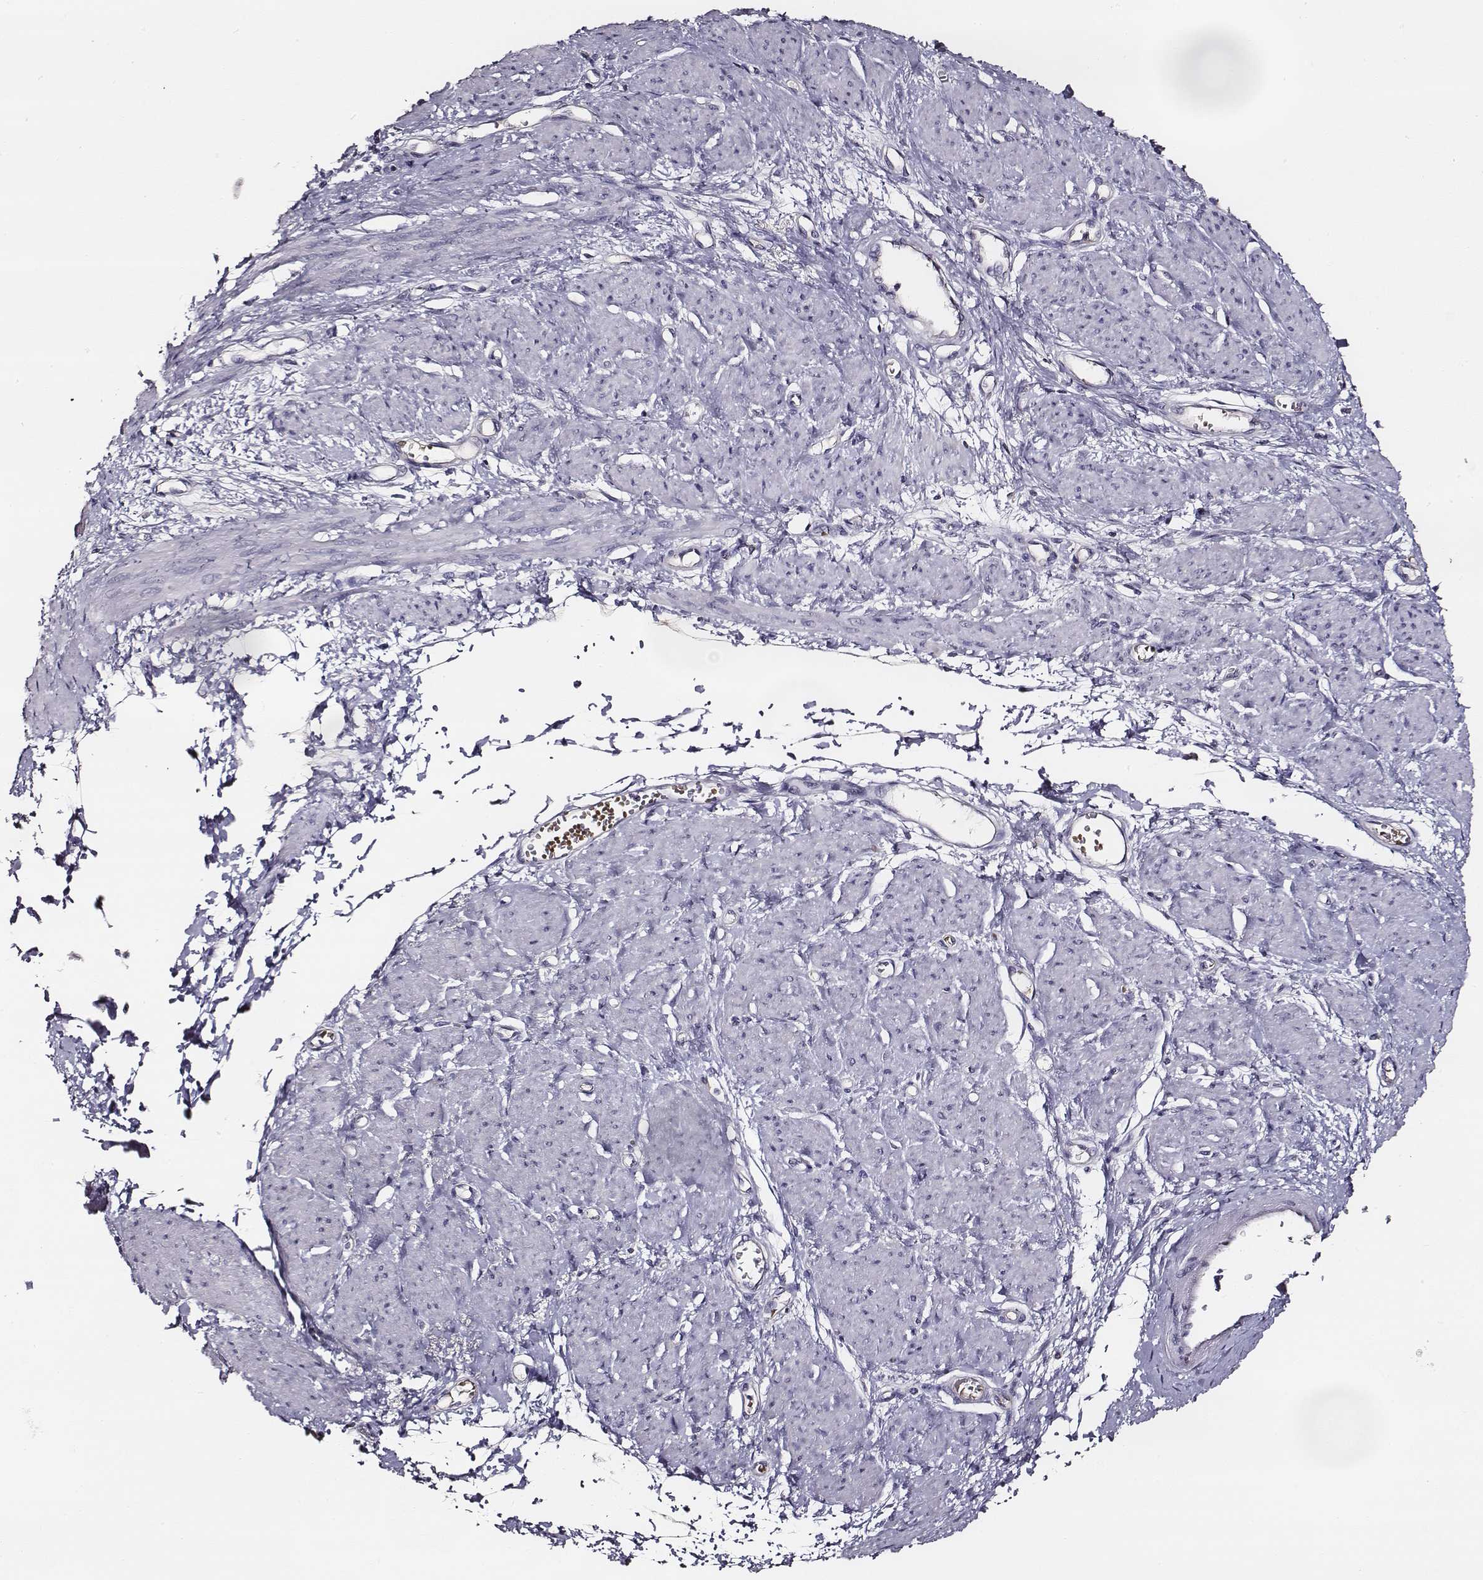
{"staining": {"intensity": "negative", "quantity": "none", "location": "none"}, "tissue": "smooth muscle", "cell_type": "Smooth muscle cells", "image_type": "normal", "snomed": [{"axis": "morphology", "description": "Normal tissue, NOS"}, {"axis": "topography", "description": "Smooth muscle"}, {"axis": "topography", "description": "Uterus"}], "caption": "This is a image of IHC staining of unremarkable smooth muscle, which shows no positivity in smooth muscle cells.", "gene": "AADAT", "patient": {"sex": "female", "age": 39}}